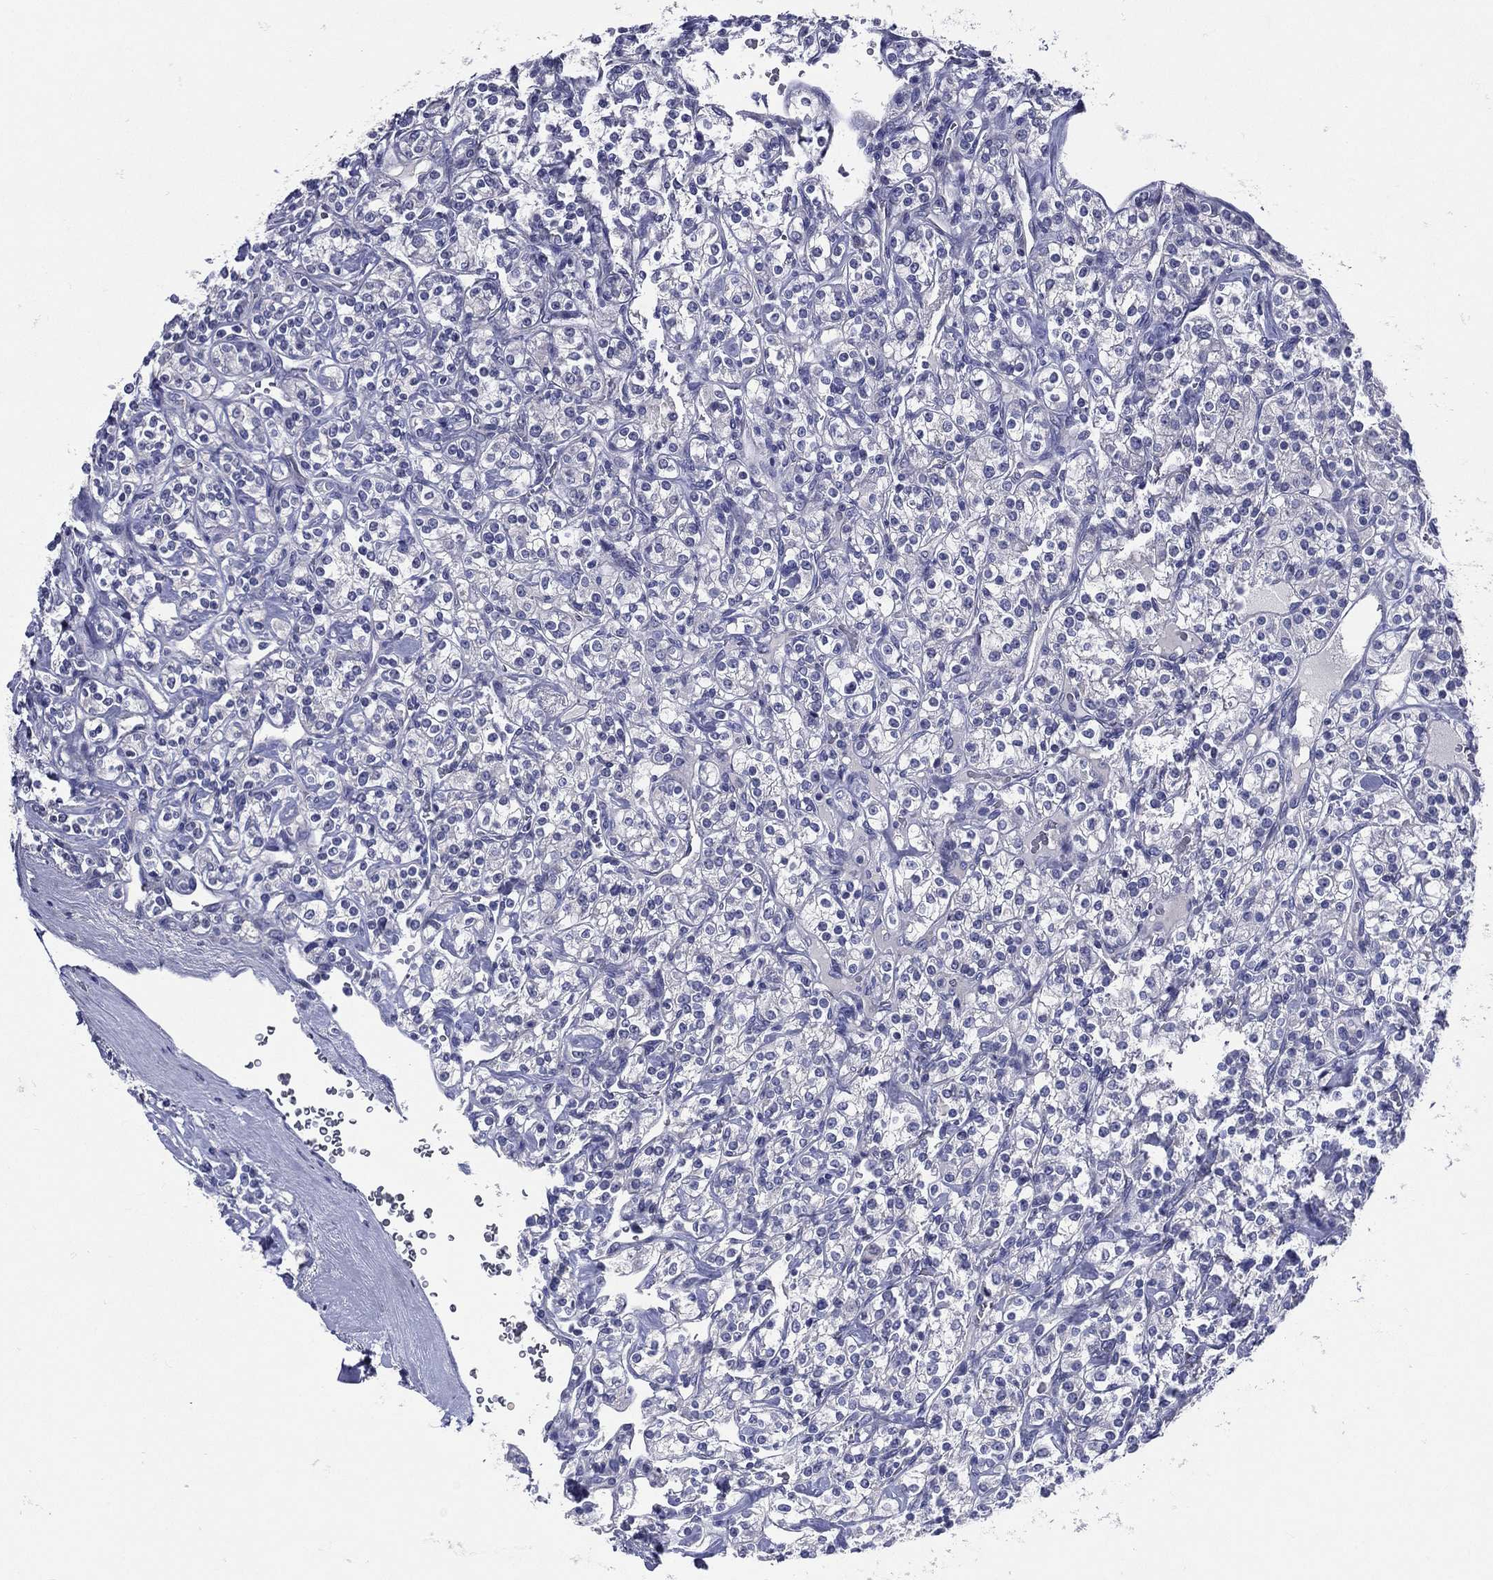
{"staining": {"intensity": "negative", "quantity": "none", "location": "none"}, "tissue": "renal cancer", "cell_type": "Tumor cells", "image_type": "cancer", "snomed": [{"axis": "morphology", "description": "Adenocarcinoma, NOS"}, {"axis": "topography", "description": "Kidney"}], "caption": "Protein analysis of renal adenocarcinoma exhibits no significant staining in tumor cells. (Brightfield microscopy of DAB immunohistochemistry at high magnification).", "gene": "TGM1", "patient": {"sex": "male", "age": 77}}